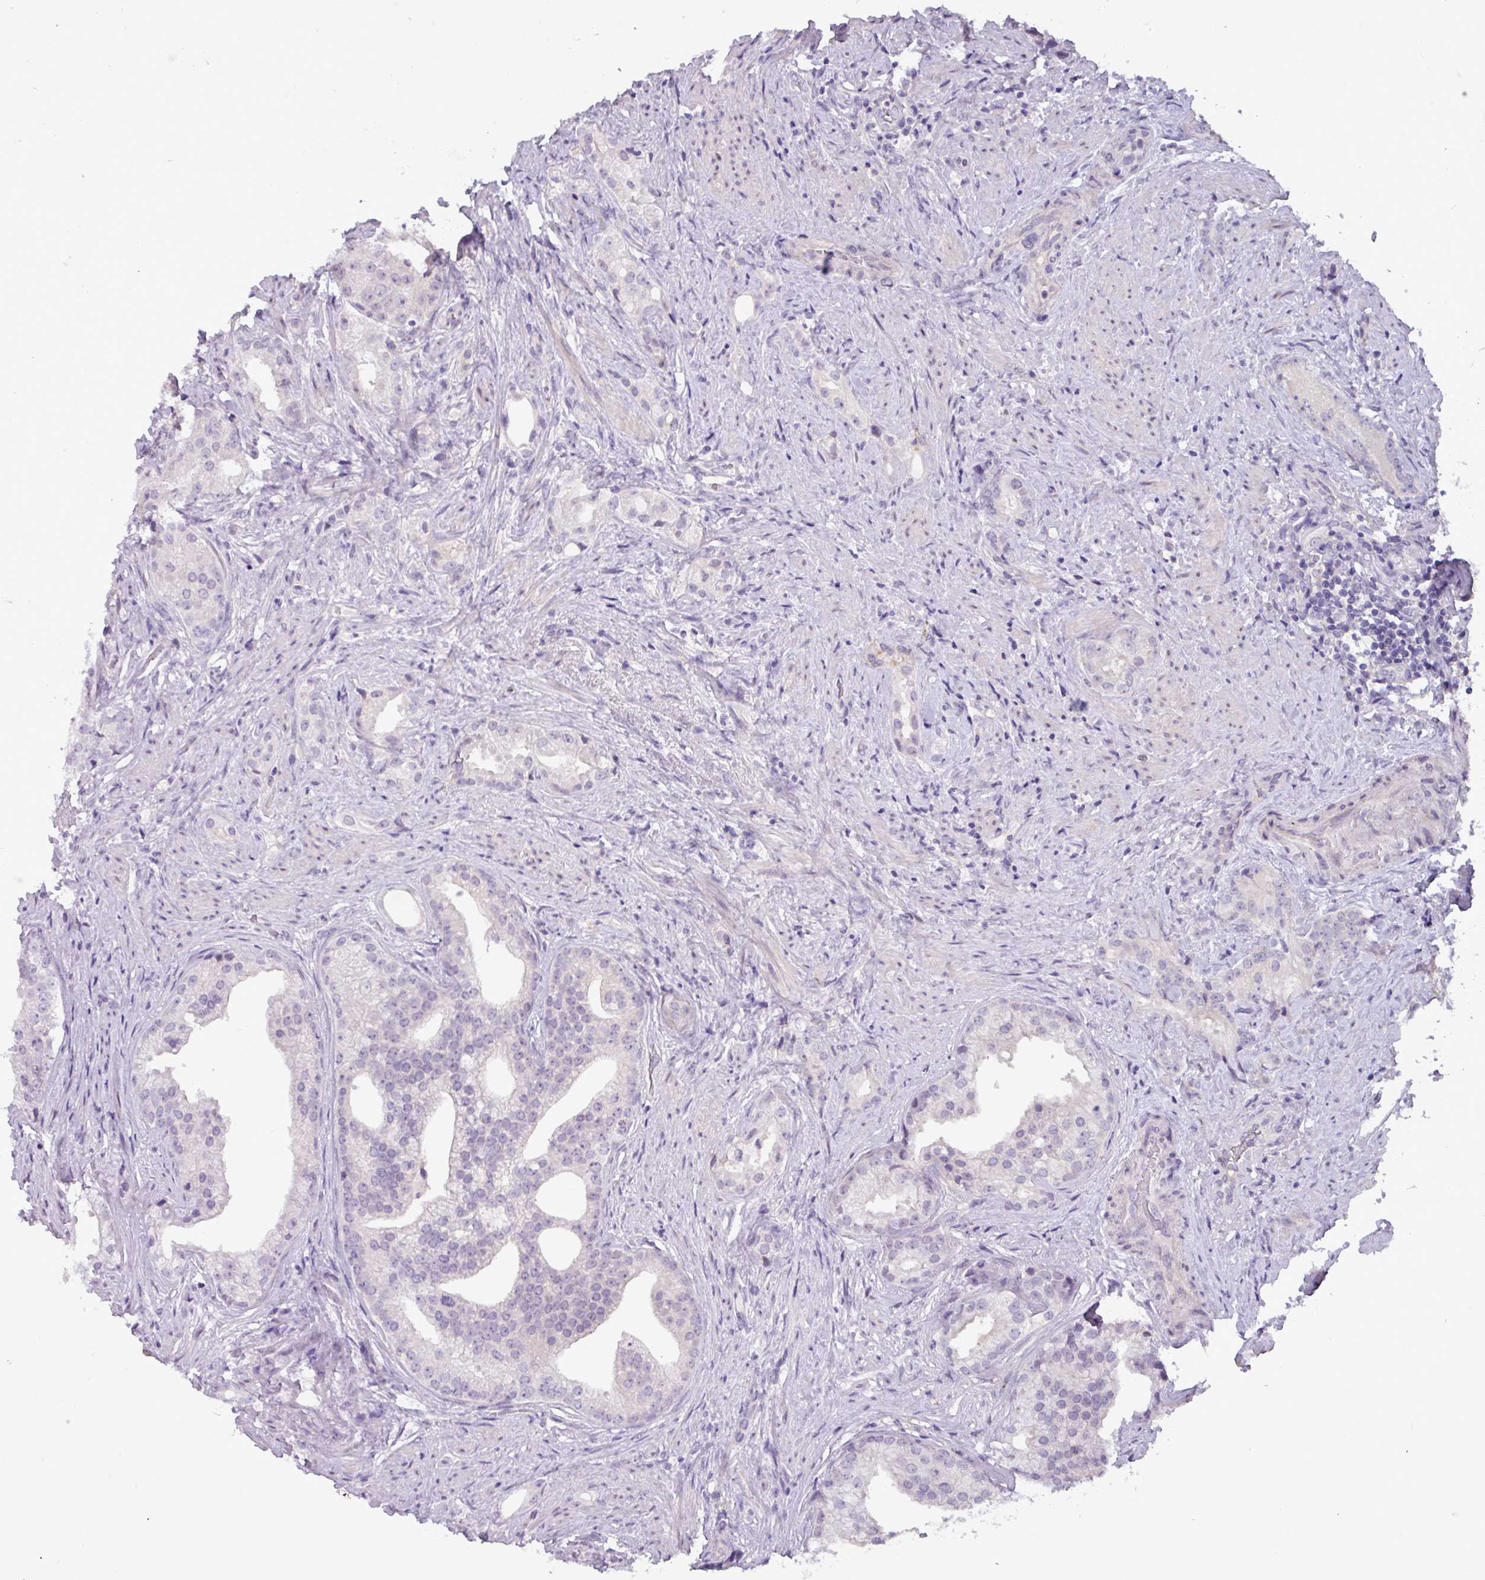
{"staining": {"intensity": "negative", "quantity": "none", "location": "none"}, "tissue": "prostate cancer", "cell_type": "Tumor cells", "image_type": "cancer", "snomed": [{"axis": "morphology", "description": "Adenocarcinoma, Low grade"}, {"axis": "topography", "description": "Prostate"}], "caption": "A histopathology image of human prostate cancer (adenocarcinoma (low-grade)) is negative for staining in tumor cells.", "gene": "PNLDC1", "patient": {"sex": "male", "age": 71}}